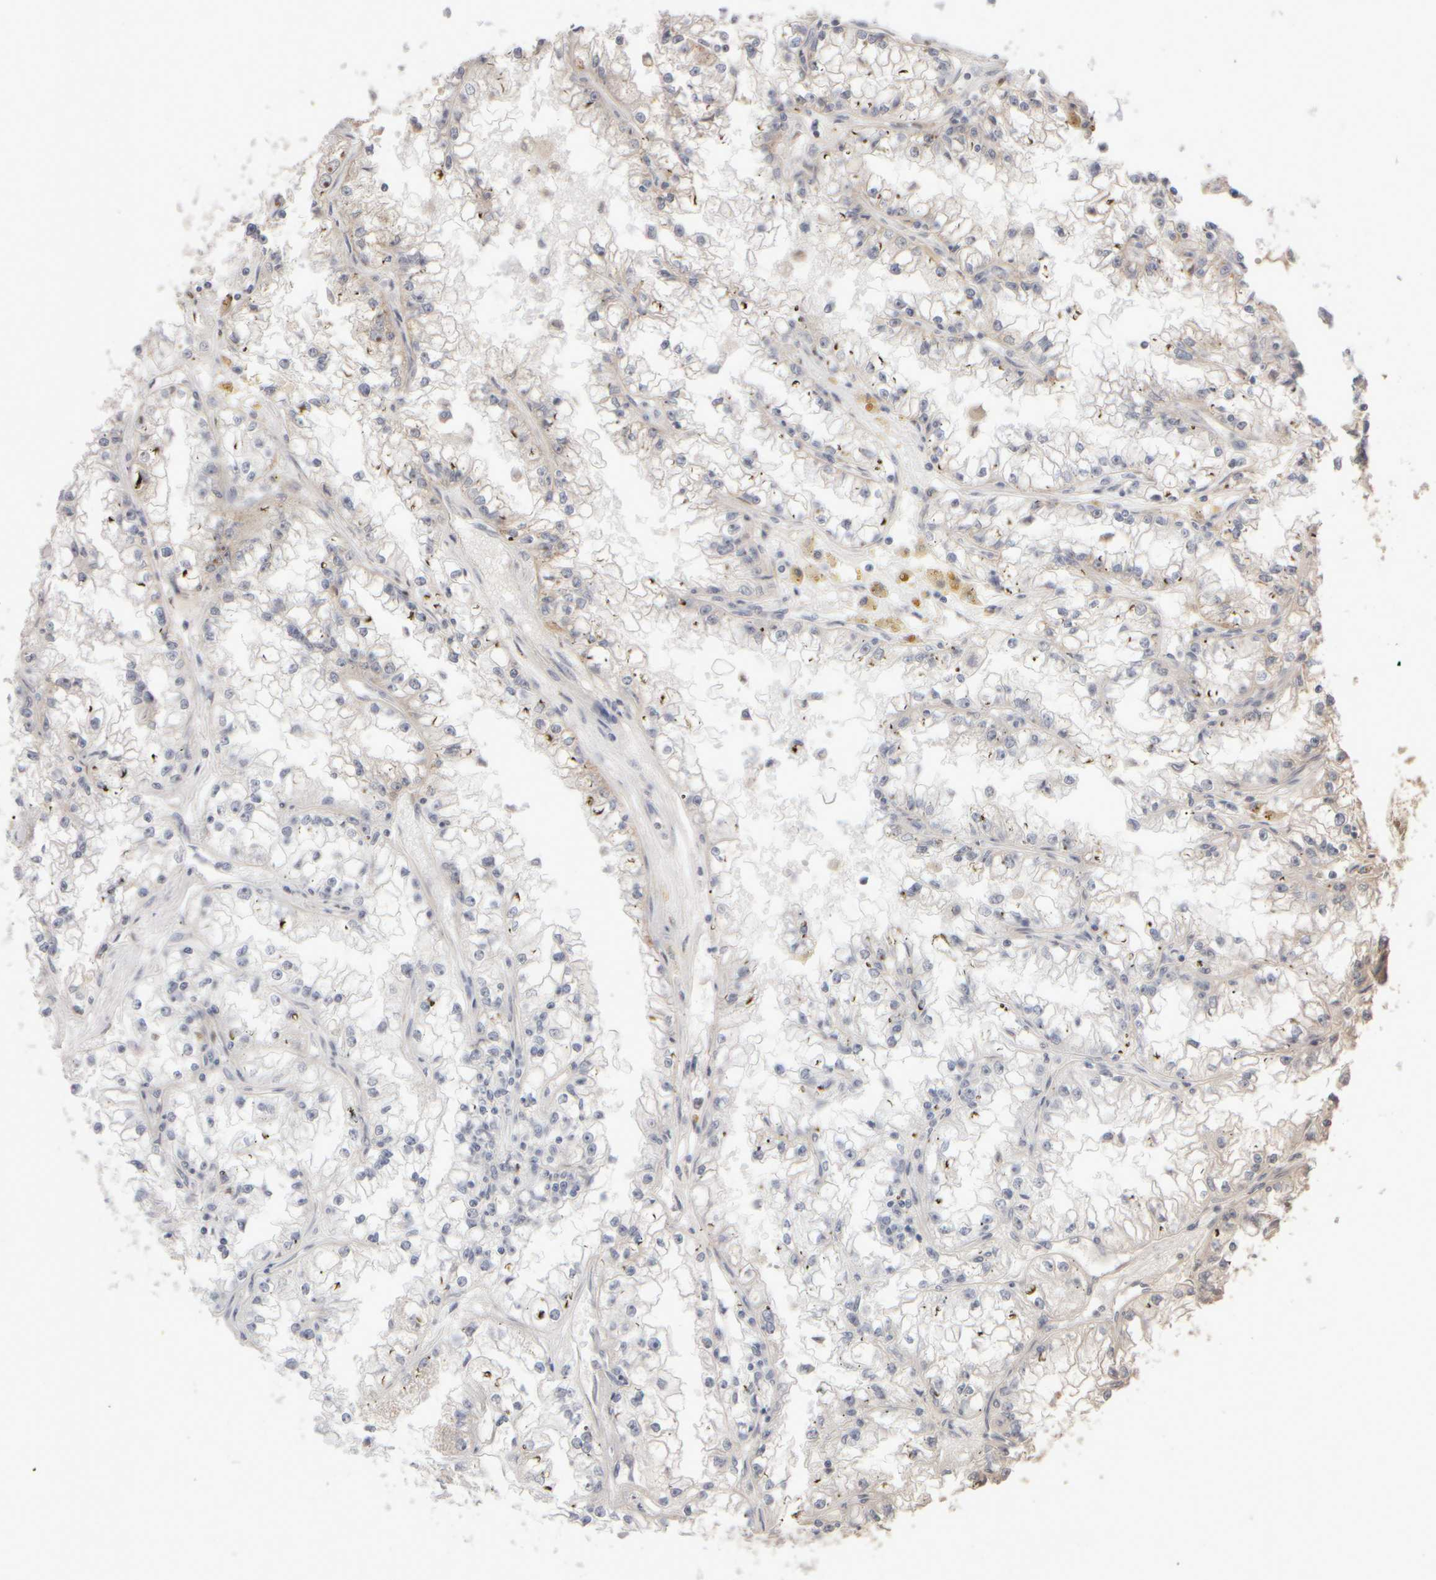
{"staining": {"intensity": "negative", "quantity": "none", "location": "none"}, "tissue": "renal cancer", "cell_type": "Tumor cells", "image_type": "cancer", "snomed": [{"axis": "morphology", "description": "Adenocarcinoma, NOS"}, {"axis": "topography", "description": "Kidney"}], "caption": "There is no significant expression in tumor cells of renal adenocarcinoma. (DAB (3,3'-diaminobenzidine) immunohistochemistry, high magnification).", "gene": "CHADL", "patient": {"sex": "male", "age": 56}}